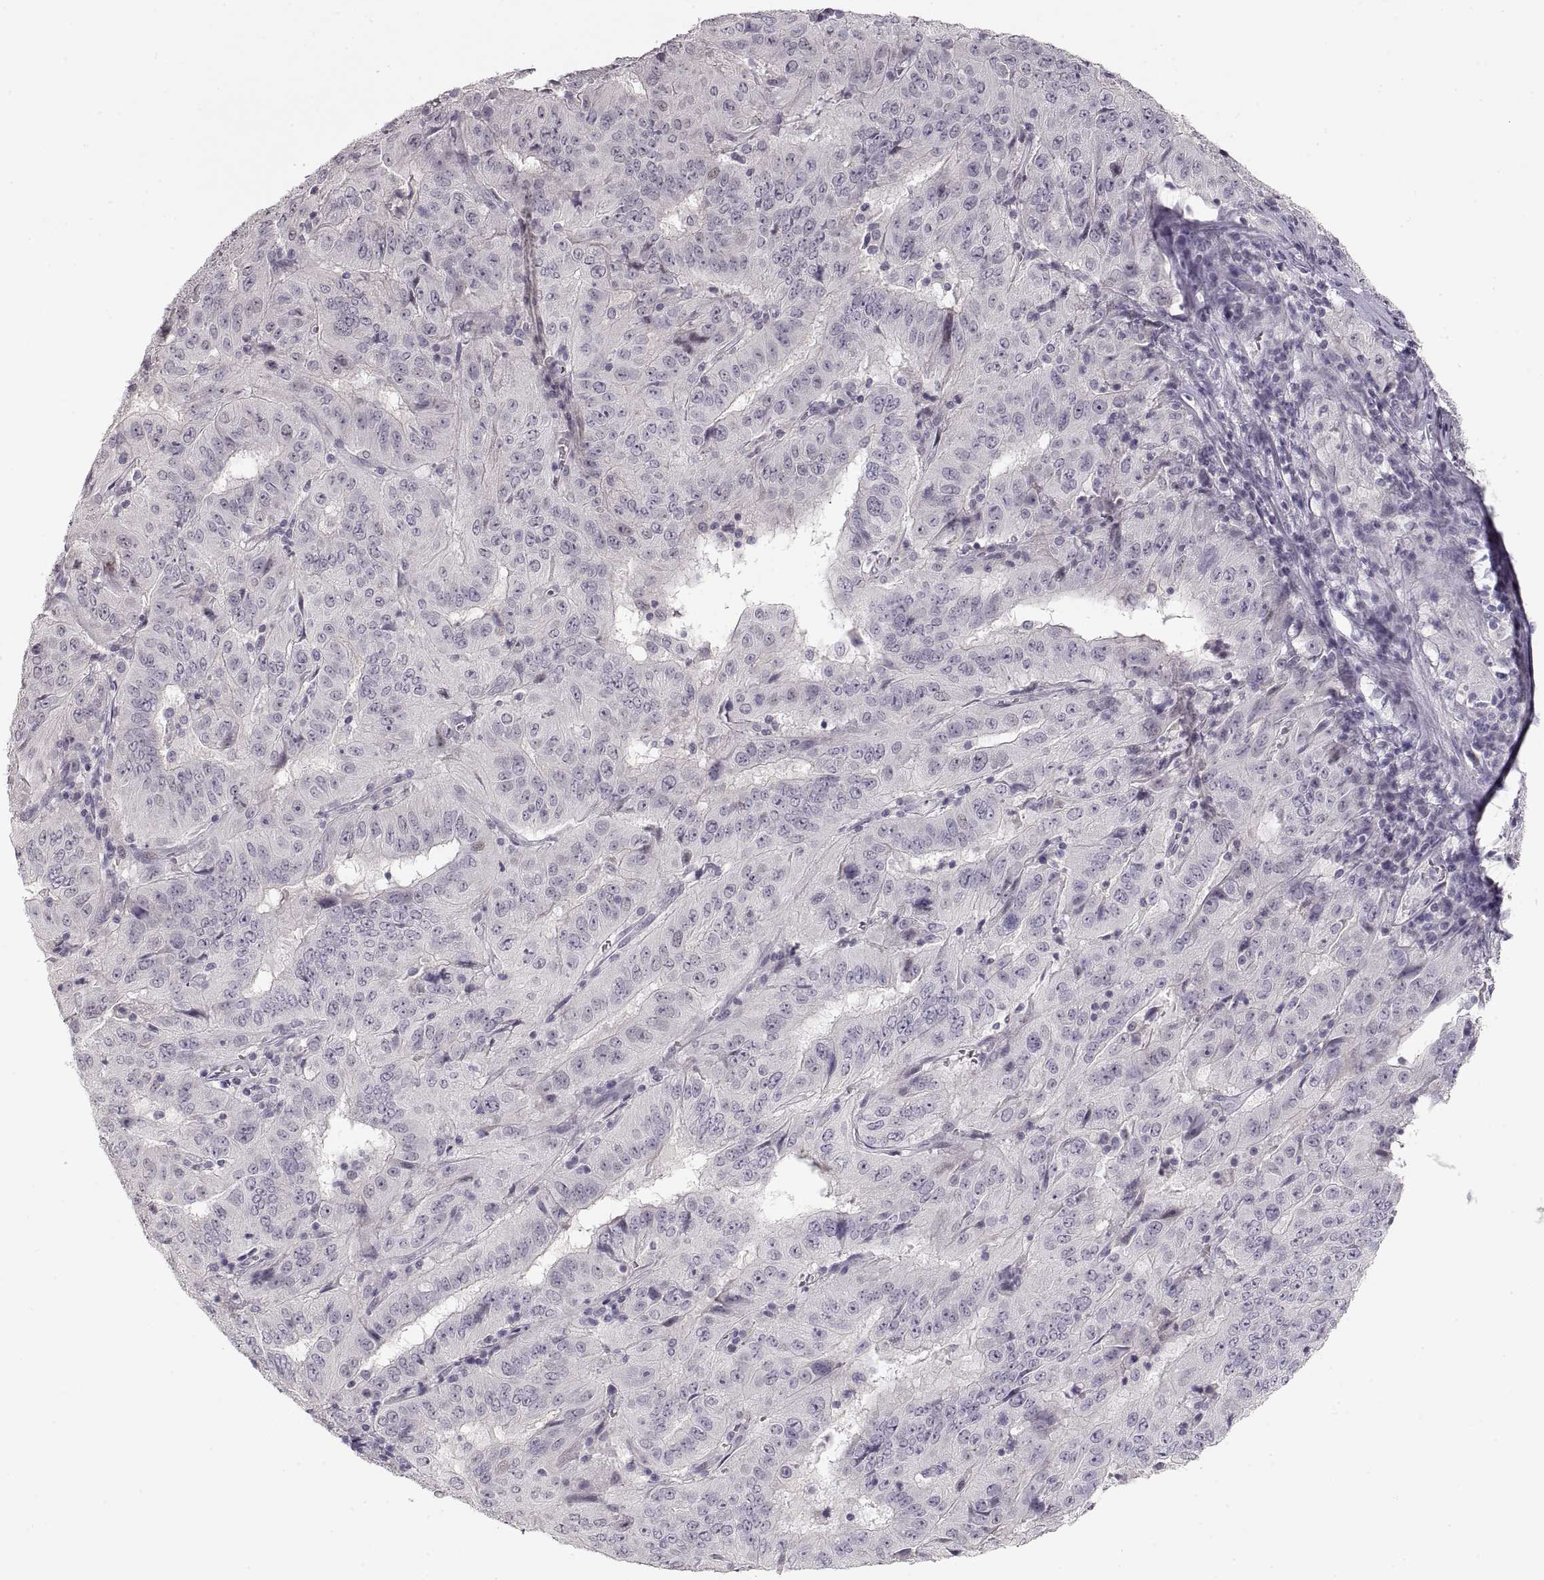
{"staining": {"intensity": "negative", "quantity": "none", "location": "none"}, "tissue": "pancreatic cancer", "cell_type": "Tumor cells", "image_type": "cancer", "snomed": [{"axis": "morphology", "description": "Adenocarcinoma, NOS"}, {"axis": "topography", "description": "Pancreas"}], "caption": "This is a micrograph of IHC staining of pancreatic adenocarcinoma, which shows no expression in tumor cells. (DAB (3,3'-diaminobenzidine) IHC visualized using brightfield microscopy, high magnification).", "gene": "PCSK2", "patient": {"sex": "male", "age": 63}}